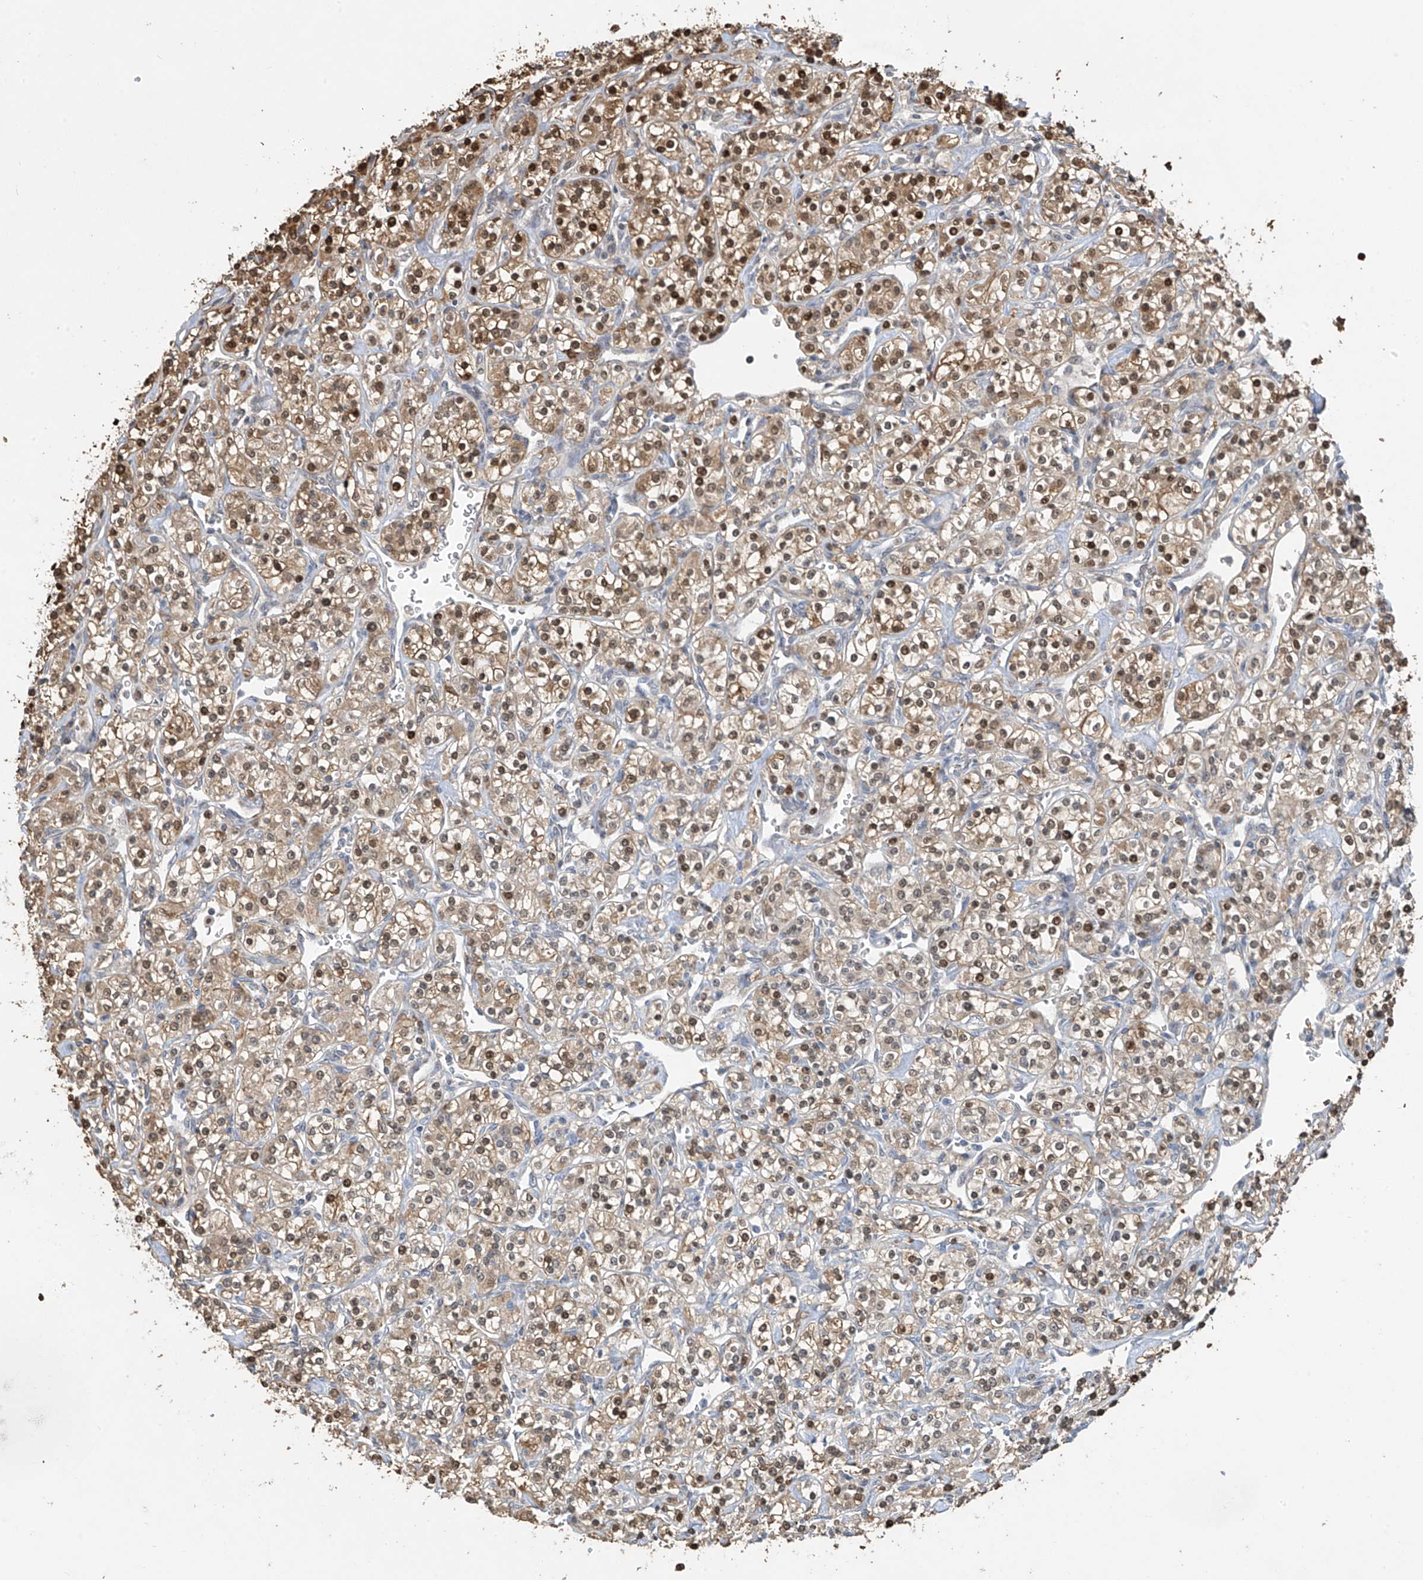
{"staining": {"intensity": "moderate", "quantity": ">75%", "location": "cytoplasmic/membranous,nuclear"}, "tissue": "renal cancer", "cell_type": "Tumor cells", "image_type": "cancer", "snomed": [{"axis": "morphology", "description": "Adenocarcinoma, NOS"}, {"axis": "topography", "description": "Kidney"}], "caption": "Renal adenocarcinoma stained for a protein (brown) reveals moderate cytoplasmic/membranous and nuclear positive positivity in about >75% of tumor cells.", "gene": "PMM1", "patient": {"sex": "male", "age": 77}}